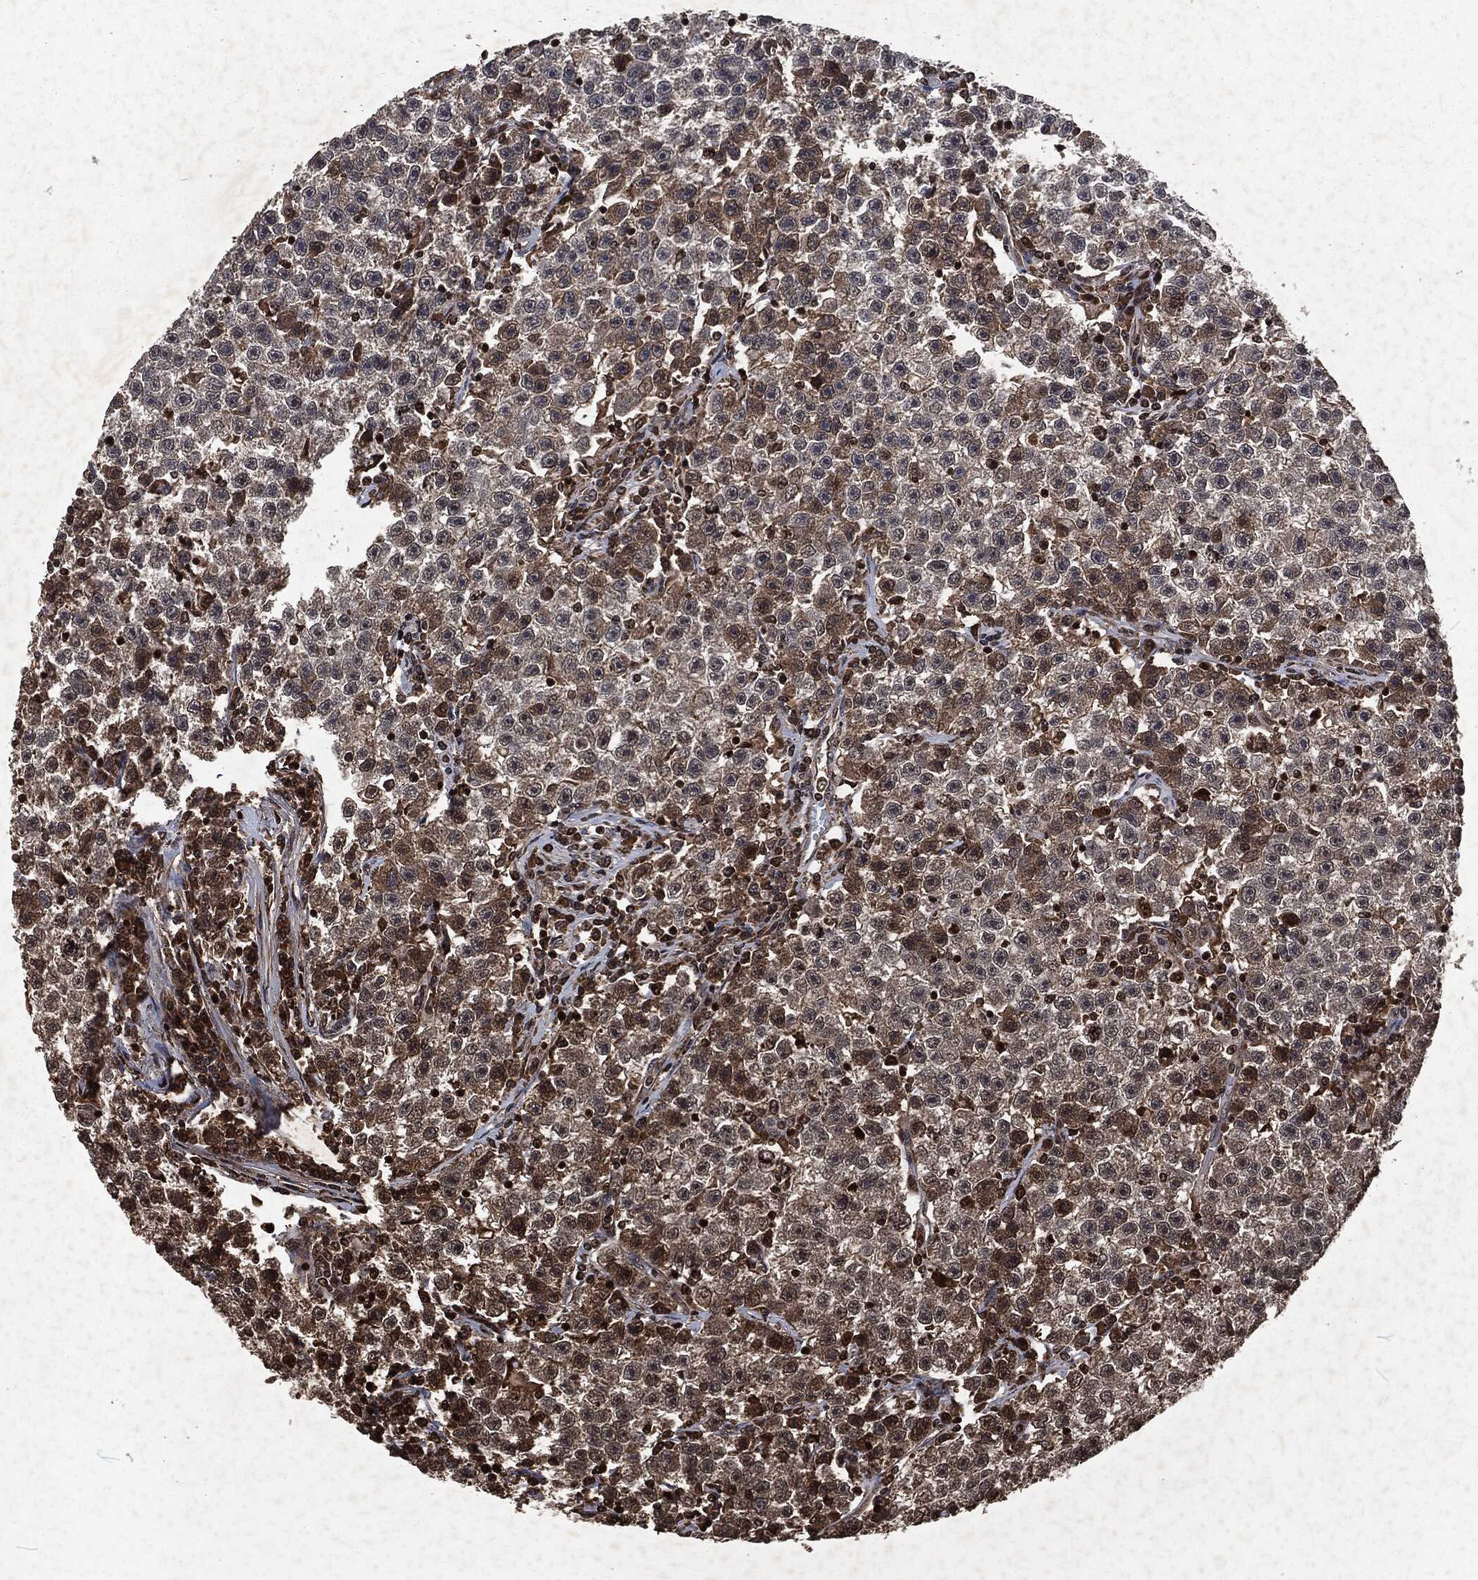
{"staining": {"intensity": "strong", "quantity": ">75%", "location": "cytoplasmic/membranous,nuclear"}, "tissue": "testis cancer", "cell_type": "Tumor cells", "image_type": "cancer", "snomed": [{"axis": "morphology", "description": "Seminoma, NOS"}, {"axis": "topography", "description": "Testis"}], "caption": "Testis cancer (seminoma) stained for a protein (brown) demonstrates strong cytoplasmic/membranous and nuclear positive positivity in about >75% of tumor cells.", "gene": "SNAI1", "patient": {"sex": "male", "age": 22}}